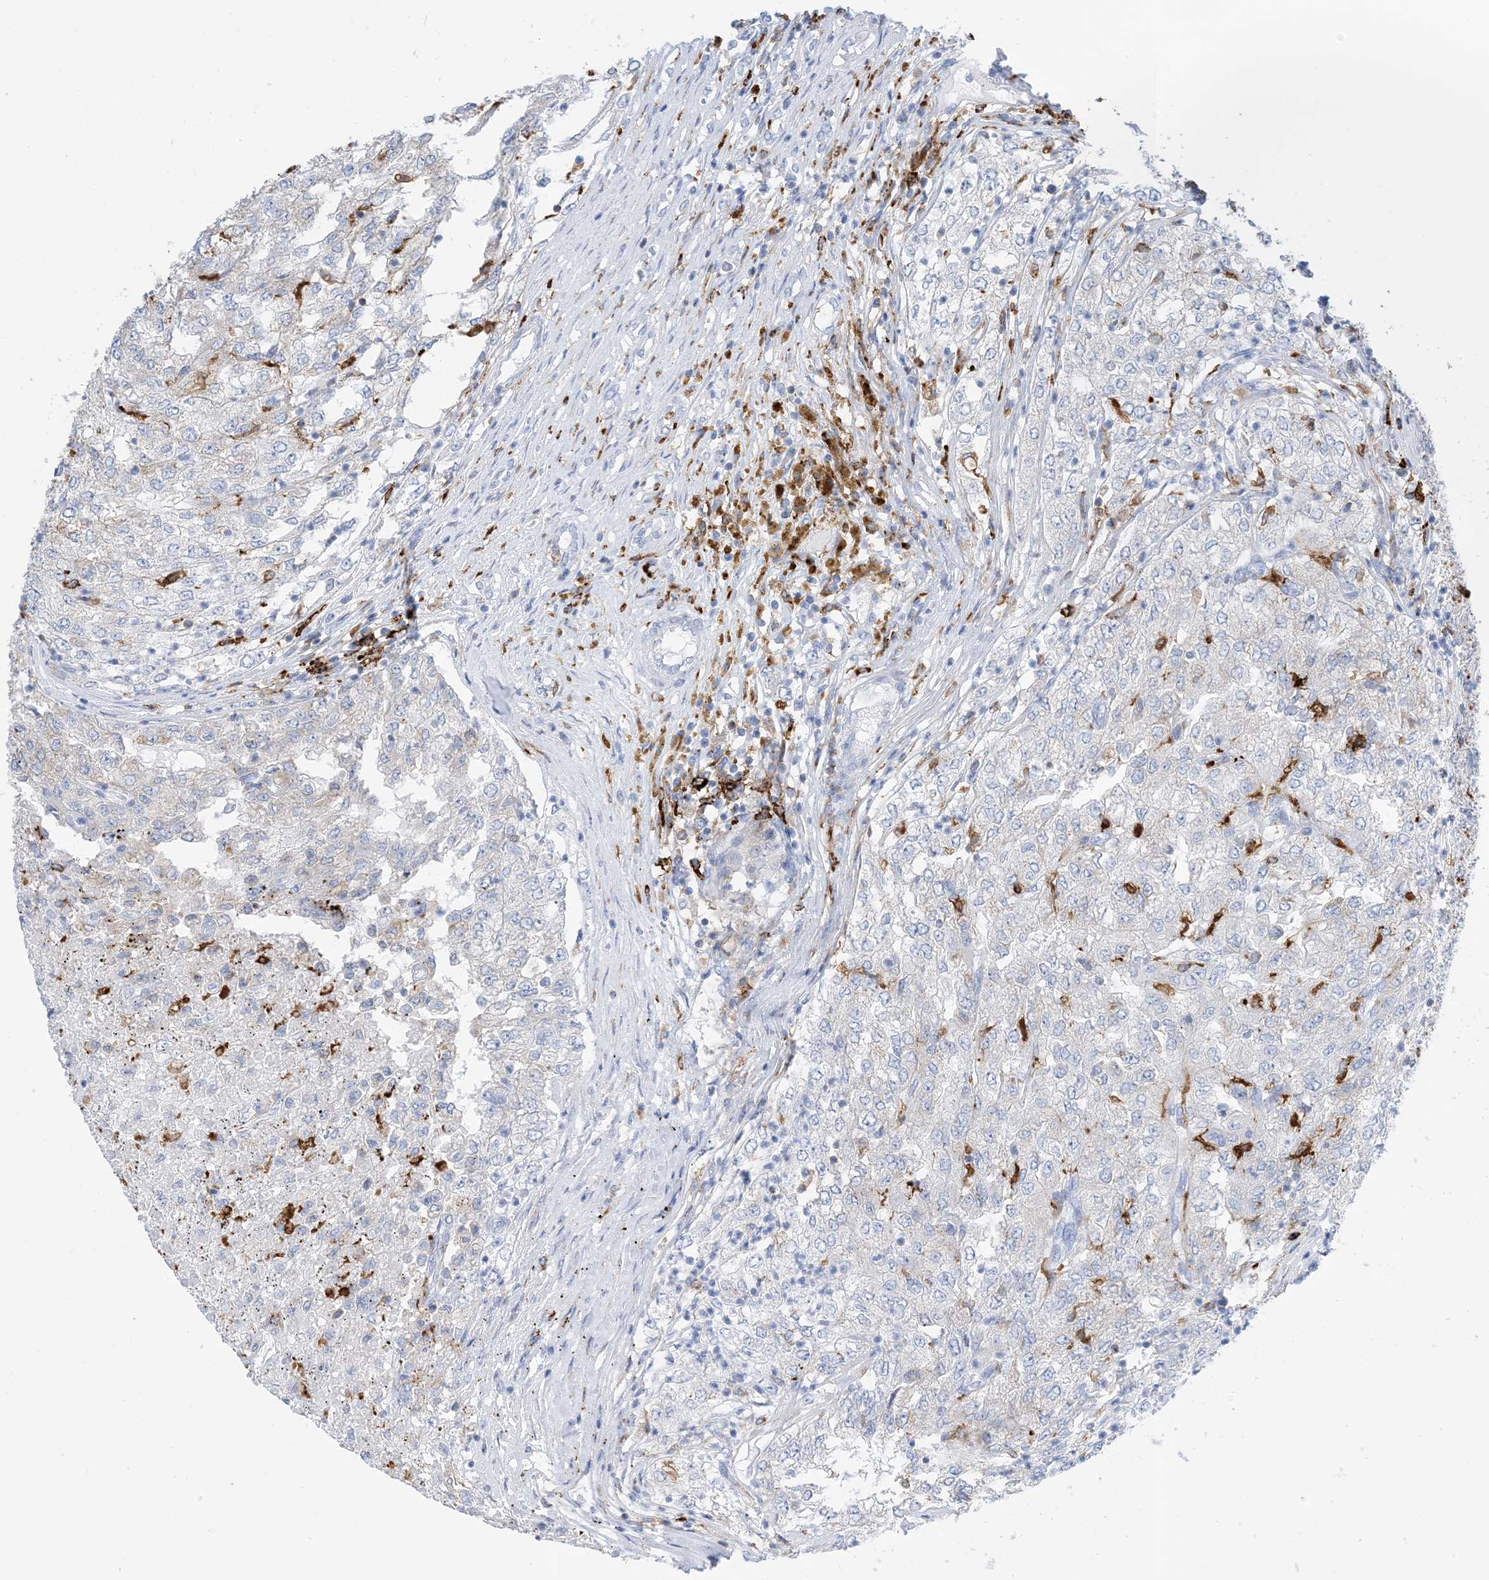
{"staining": {"intensity": "negative", "quantity": "none", "location": "none"}, "tissue": "renal cancer", "cell_type": "Tumor cells", "image_type": "cancer", "snomed": [{"axis": "morphology", "description": "Adenocarcinoma, NOS"}, {"axis": "topography", "description": "Kidney"}], "caption": "Histopathology image shows no protein staining in tumor cells of renal adenocarcinoma tissue. (Stains: DAB (3,3'-diaminobenzidine) immunohistochemistry (IHC) with hematoxylin counter stain, Microscopy: brightfield microscopy at high magnification).", "gene": "DPH3", "patient": {"sex": "female", "age": 54}}